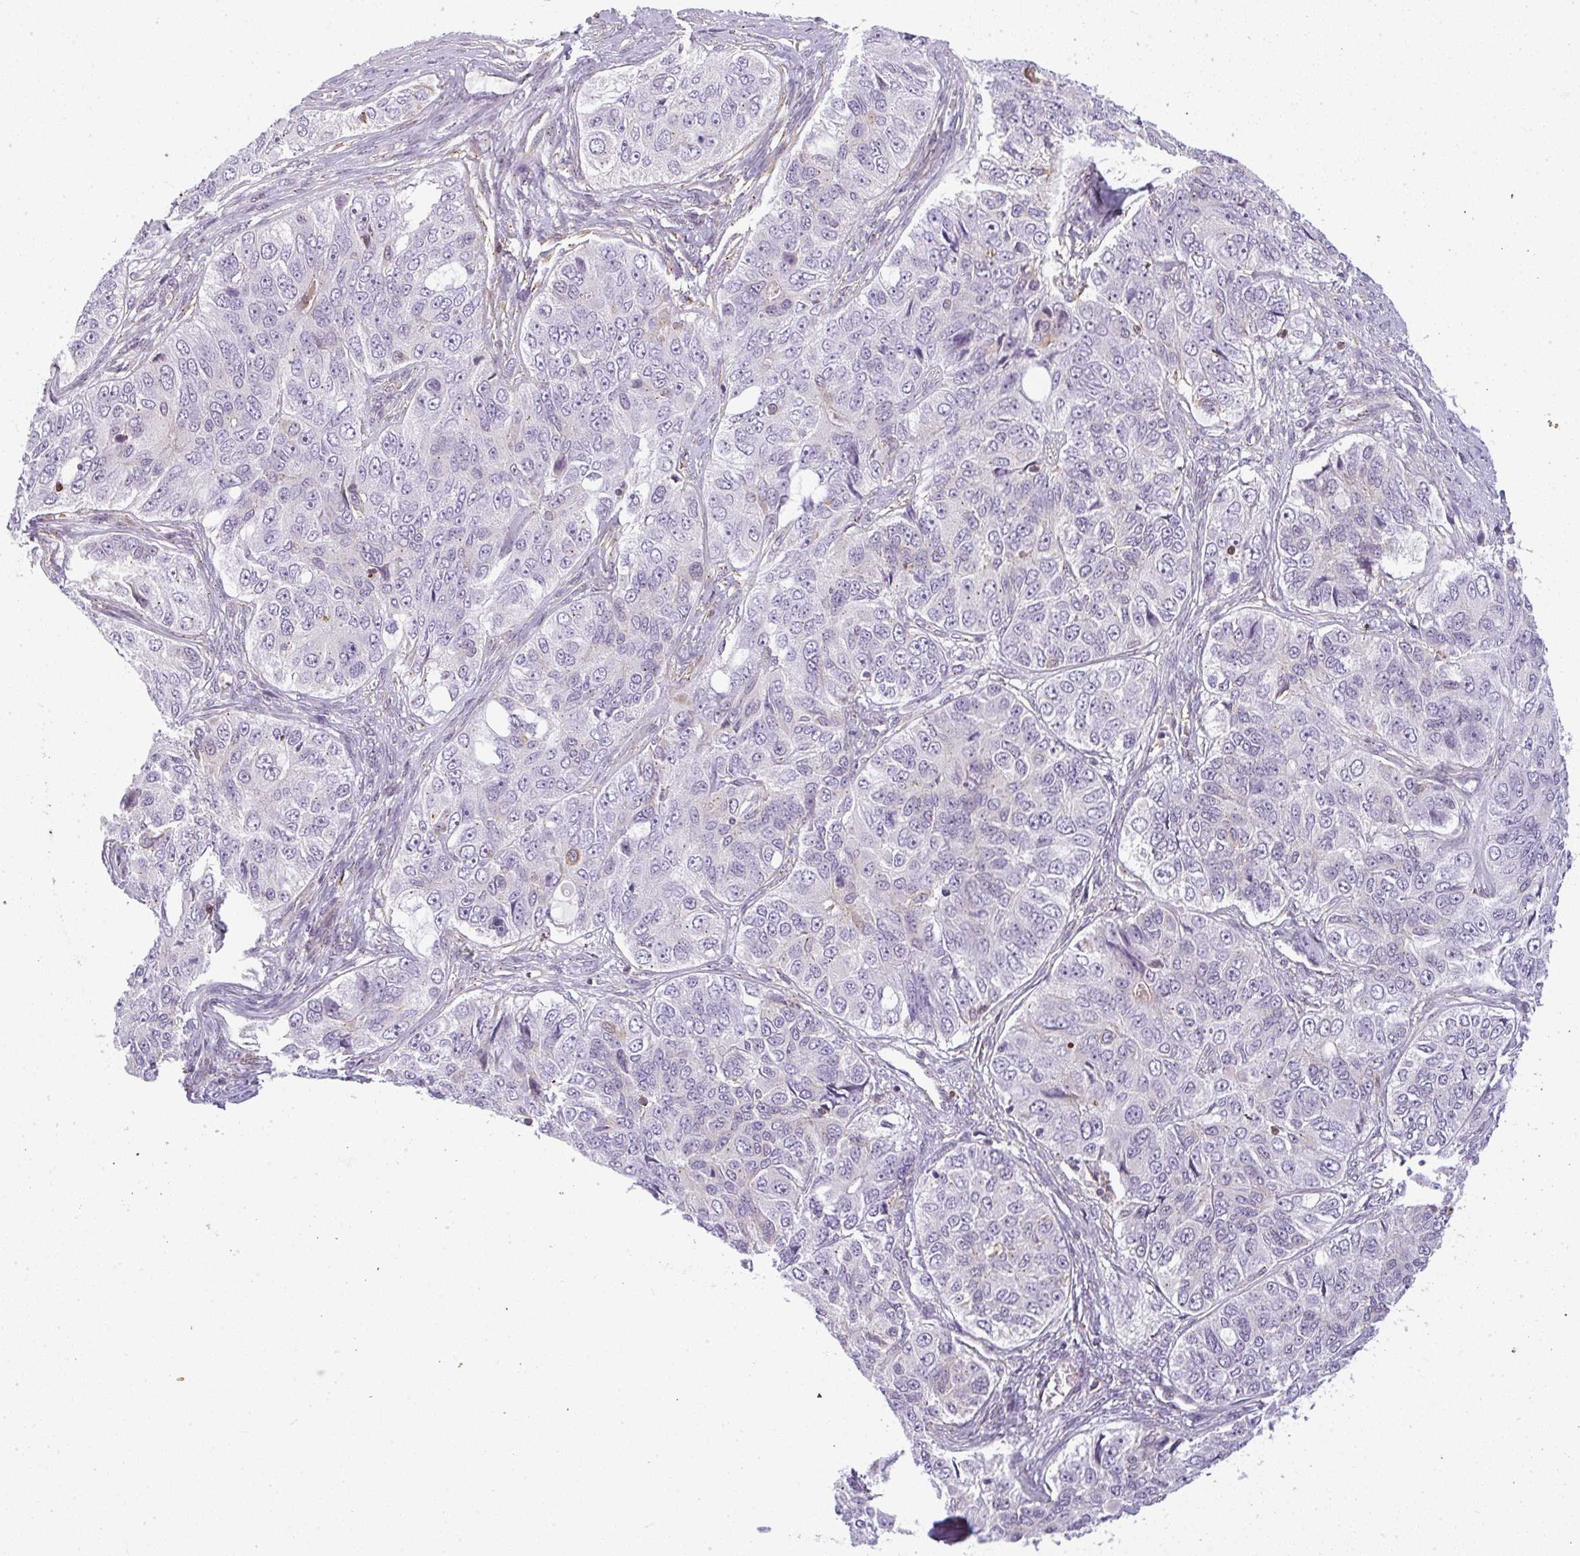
{"staining": {"intensity": "negative", "quantity": "none", "location": "none"}, "tissue": "ovarian cancer", "cell_type": "Tumor cells", "image_type": "cancer", "snomed": [{"axis": "morphology", "description": "Carcinoma, endometroid"}, {"axis": "topography", "description": "Ovary"}], "caption": "Protein analysis of ovarian endometroid carcinoma exhibits no significant staining in tumor cells. Nuclei are stained in blue.", "gene": "SULF1", "patient": {"sex": "female", "age": 51}}